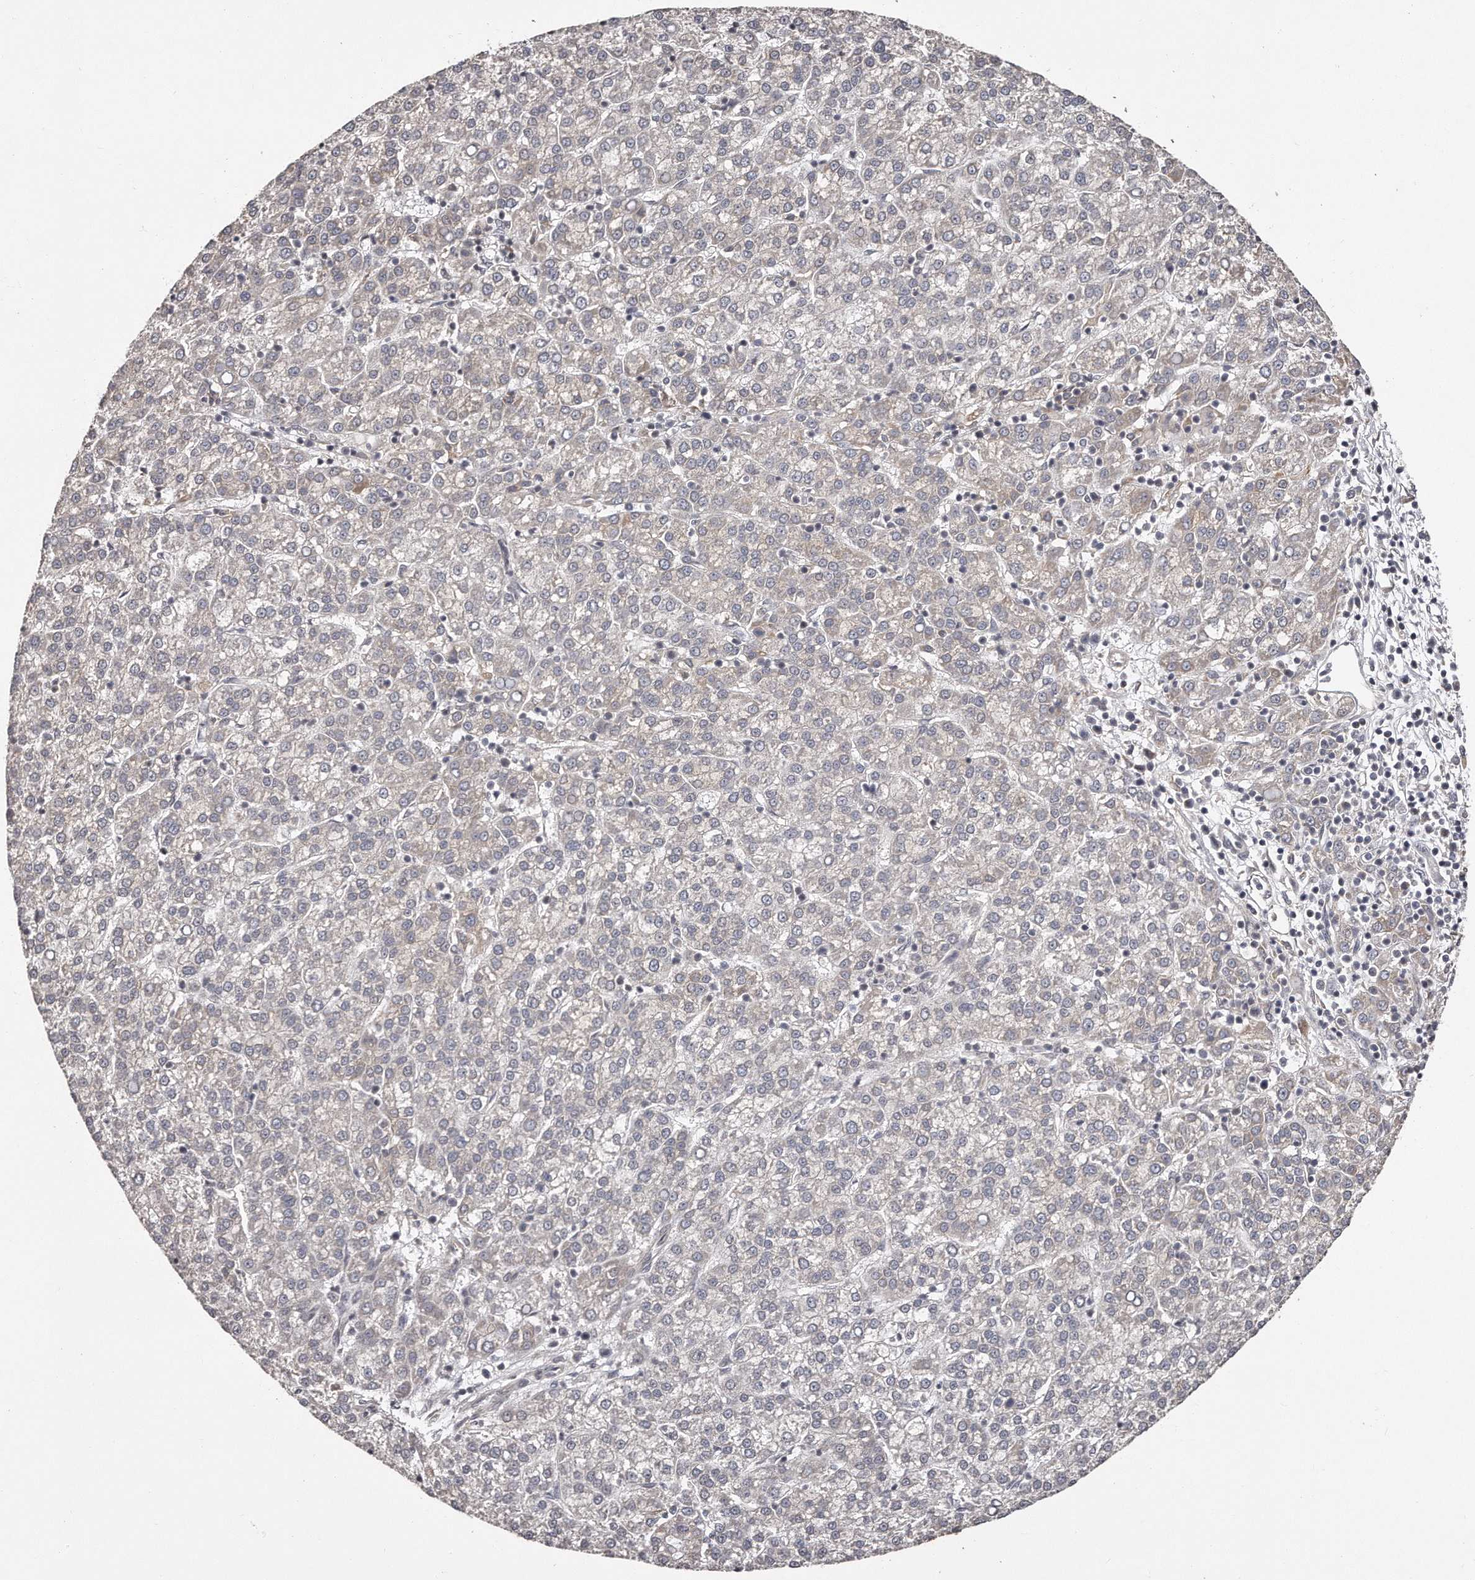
{"staining": {"intensity": "moderate", "quantity": "<25%", "location": "cytoplasmic/membranous"}, "tissue": "liver cancer", "cell_type": "Tumor cells", "image_type": "cancer", "snomed": [{"axis": "morphology", "description": "Carcinoma, Hepatocellular, NOS"}, {"axis": "topography", "description": "Liver"}], "caption": "Immunohistochemistry (IHC) (DAB) staining of liver cancer (hepatocellular carcinoma) shows moderate cytoplasmic/membranous protein positivity in about <25% of tumor cells.", "gene": "TRAPPC14", "patient": {"sex": "female", "age": 58}}